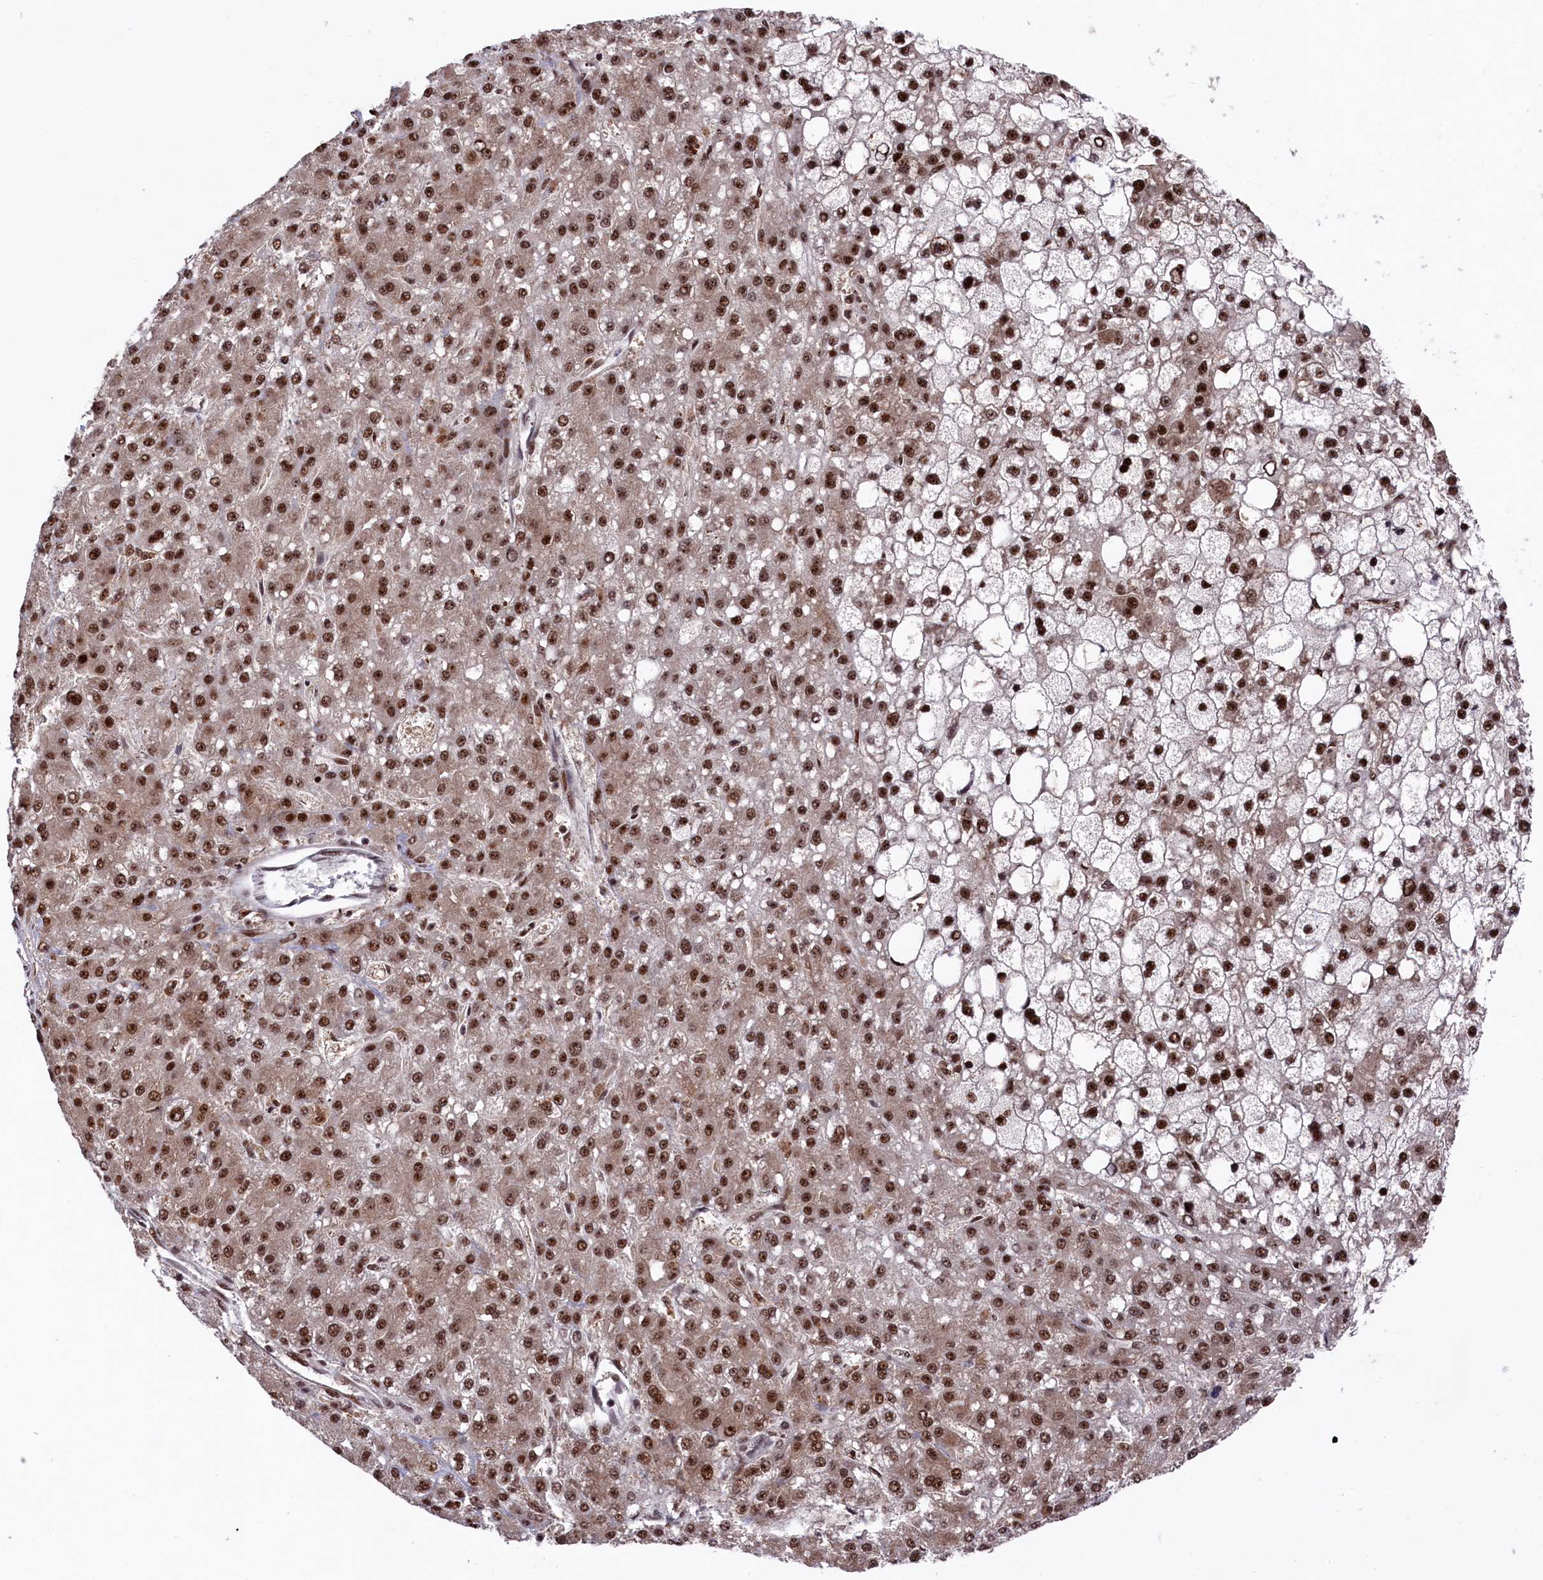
{"staining": {"intensity": "strong", "quantity": ">75%", "location": "nuclear"}, "tissue": "liver cancer", "cell_type": "Tumor cells", "image_type": "cancer", "snomed": [{"axis": "morphology", "description": "Carcinoma, Hepatocellular, NOS"}, {"axis": "topography", "description": "Liver"}], "caption": "This is a photomicrograph of immunohistochemistry staining of liver hepatocellular carcinoma, which shows strong staining in the nuclear of tumor cells.", "gene": "PRPF31", "patient": {"sex": "male", "age": 67}}